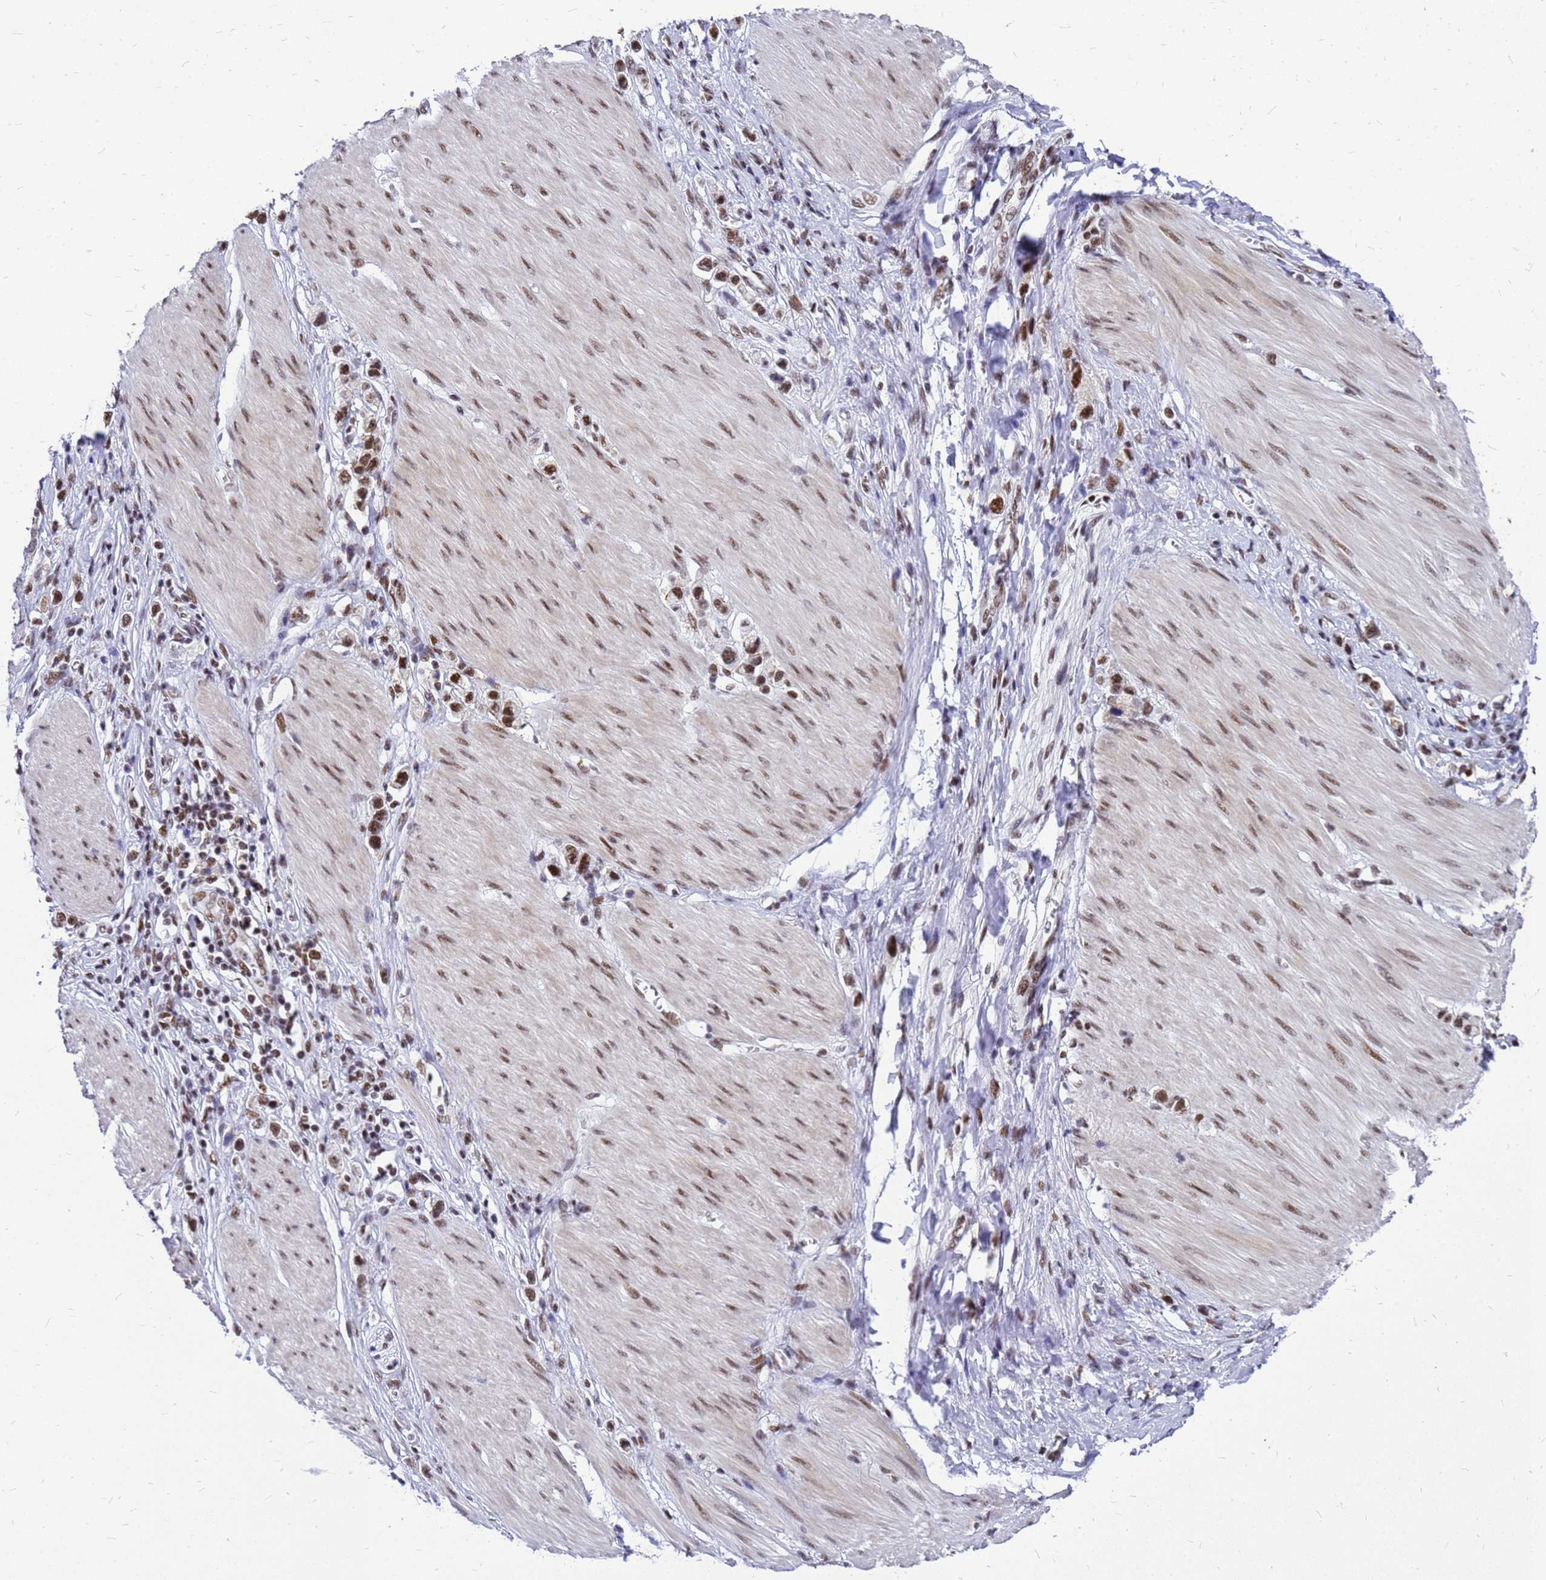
{"staining": {"intensity": "moderate", "quantity": ">75%", "location": "nuclear"}, "tissue": "stomach cancer", "cell_type": "Tumor cells", "image_type": "cancer", "snomed": [{"axis": "morphology", "description": "Adenocarcinoma, NOS"}, {"axis": "topography", "description": "Stomach"}], "caption": "Moderate nuclear protein positivity is seen in approximately >75% of tumor cells in stomach cancer (adenocarcinoma).", "gene": "SART3", "patient": {"sex": "female", "age": 65}}